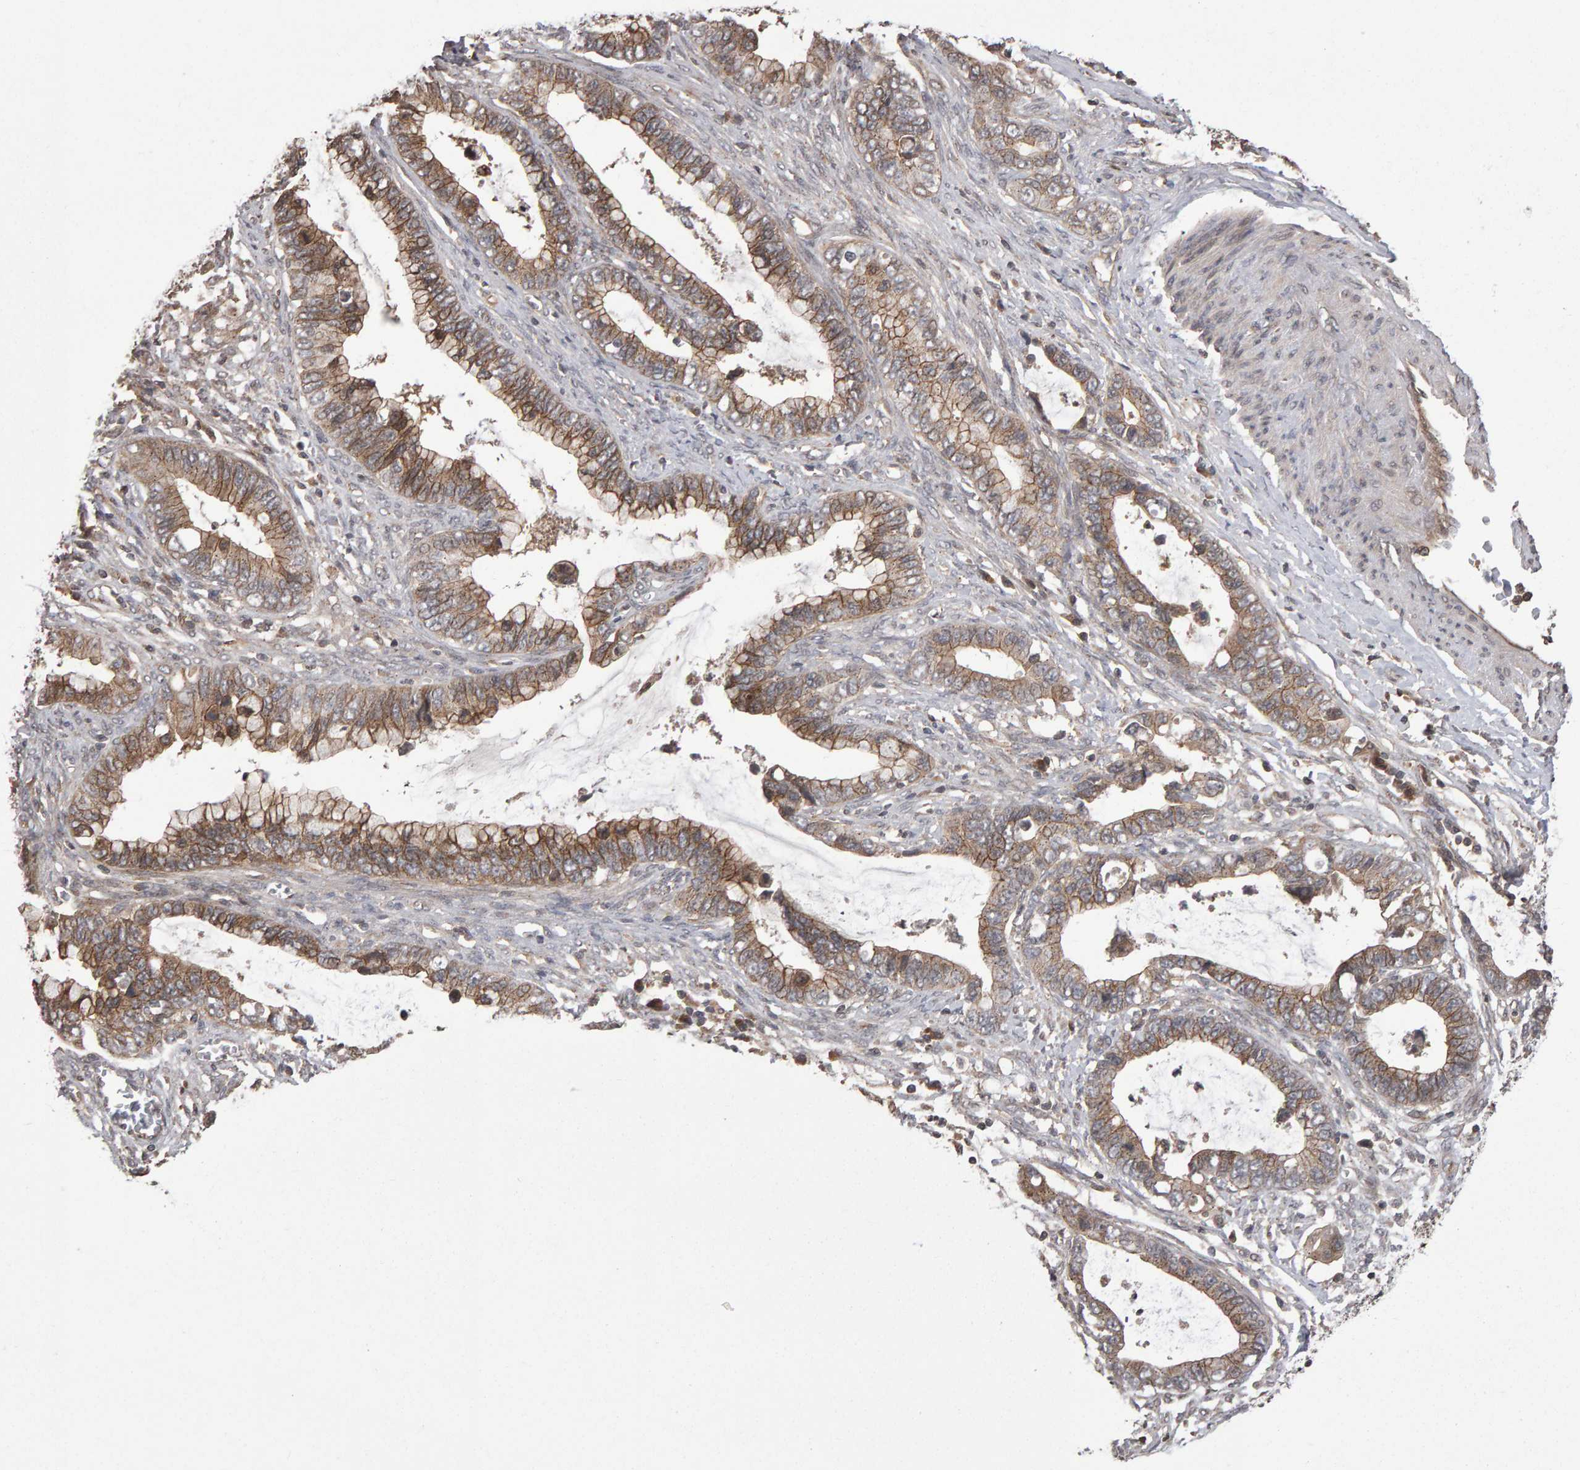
{"staining": {"intensity": "moderate", "quantity": ">75%", "location": "cytoplasmic/membranous"}, "tissue": "cervical cancer", "cell_type": "Tumor cells", "image_type": "cancer", "snomed": [{"axis": "morphology", "description": "Adenocarcinoma, NOS"}, {"axis": "topography", "description": "Cervix"}], "caption": "This micrograph reveals adenocarcinoma (cervical) stained with IHC to label a protein in brown. The cytoplasmic/membranous of tumor cells show moderate positivity for the protein. Nuclei are counter-stained blue.", "gene": "SCRIB", "patient": {"sex": "female", "age": 44}}